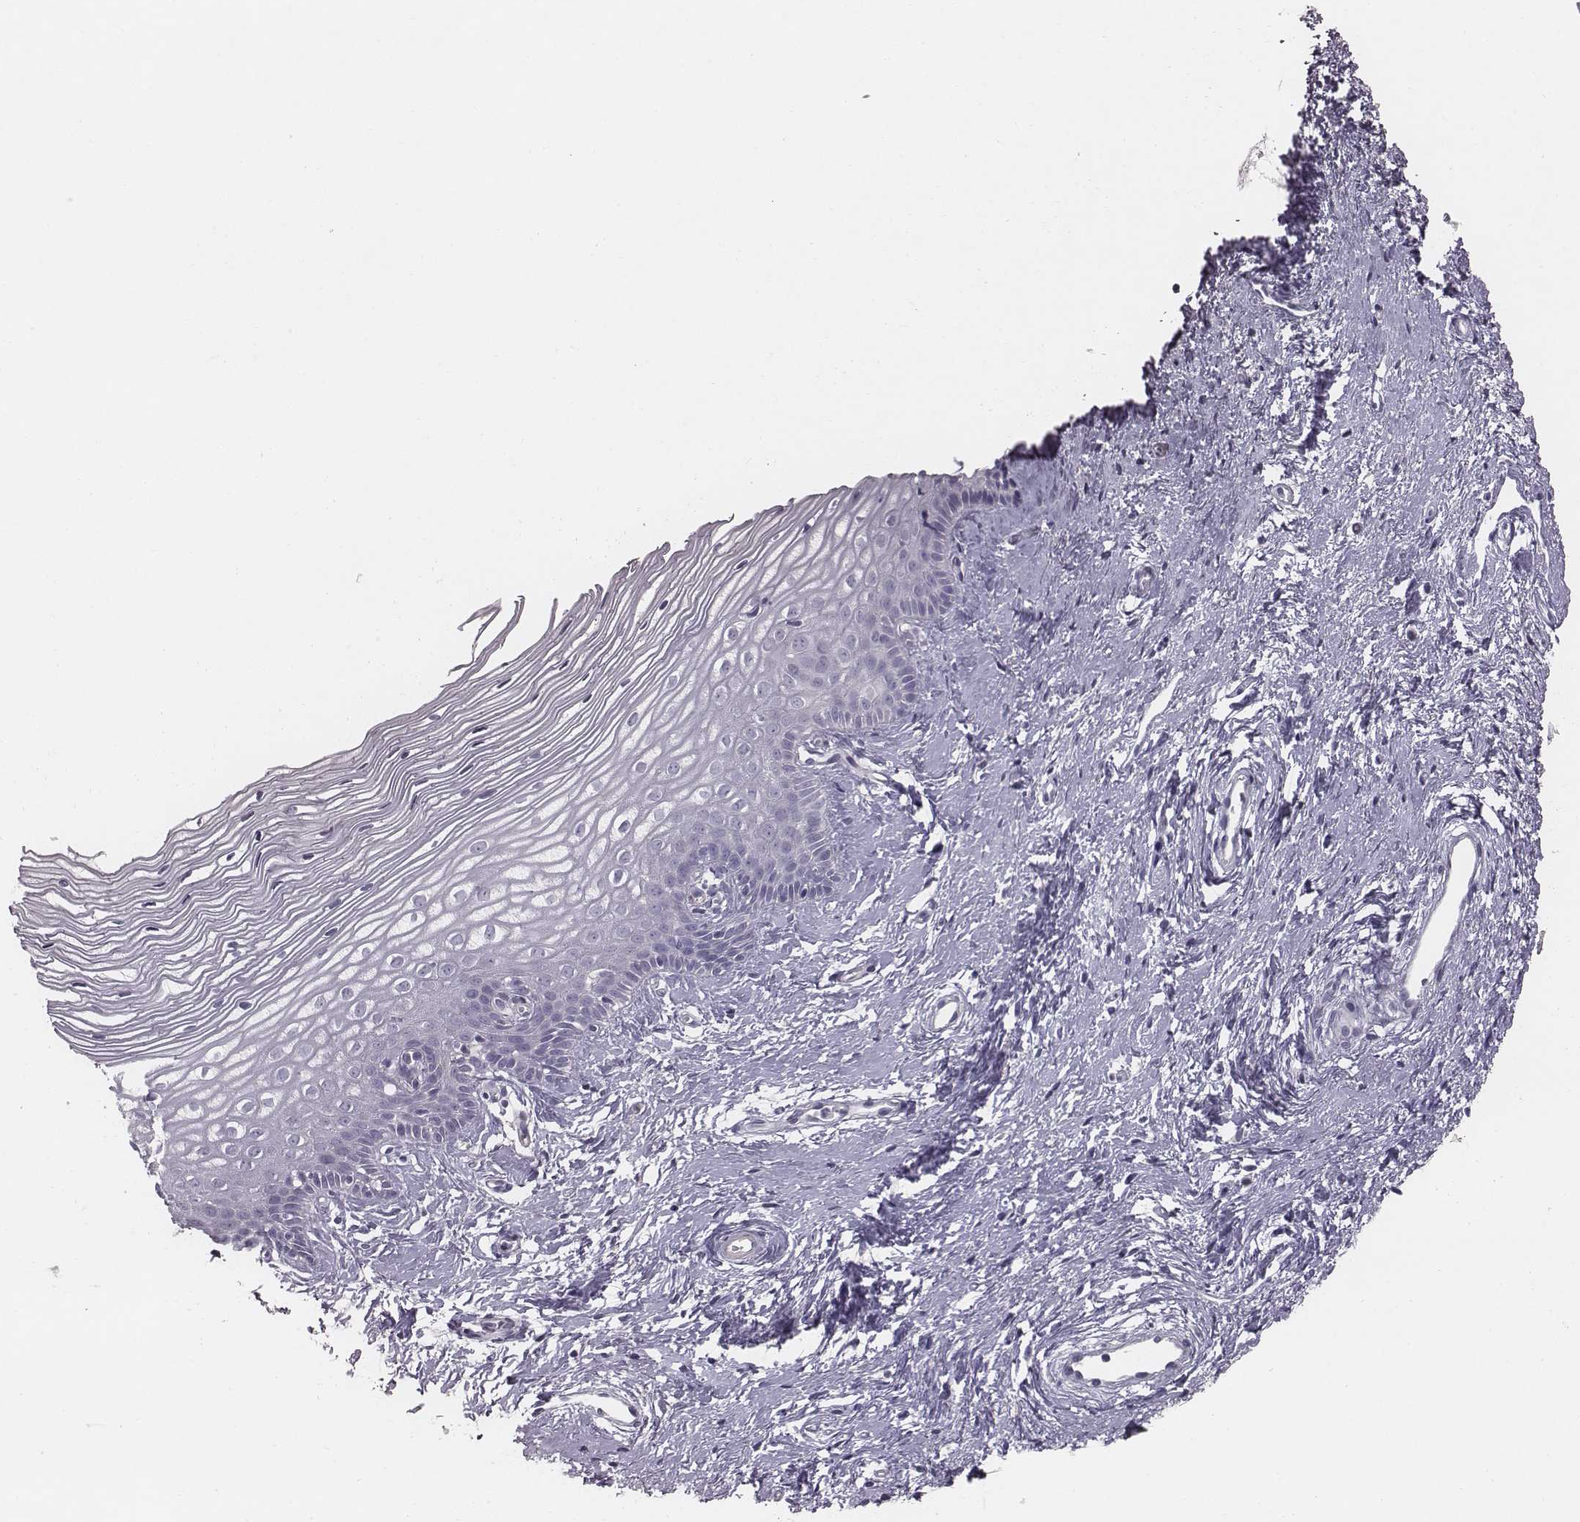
{"staining": {"intensity": "negative", "quantity": "none", "location": "none"}, "tissue": "cervix", "cell_type": "Glandular cells", "image_type": "normal", "snomed": [{"axis": "morphology", "description": "Normal tissue, NOS"}, {"axis": "topography", "description": "Cervix"}], "caption": "DAB immunohistochemical staining of benign cervix demonstrates no significant expression in glandular cells.", "gene": "ENSG00000284762", "patient": {"sex": "female", "age": 40}}